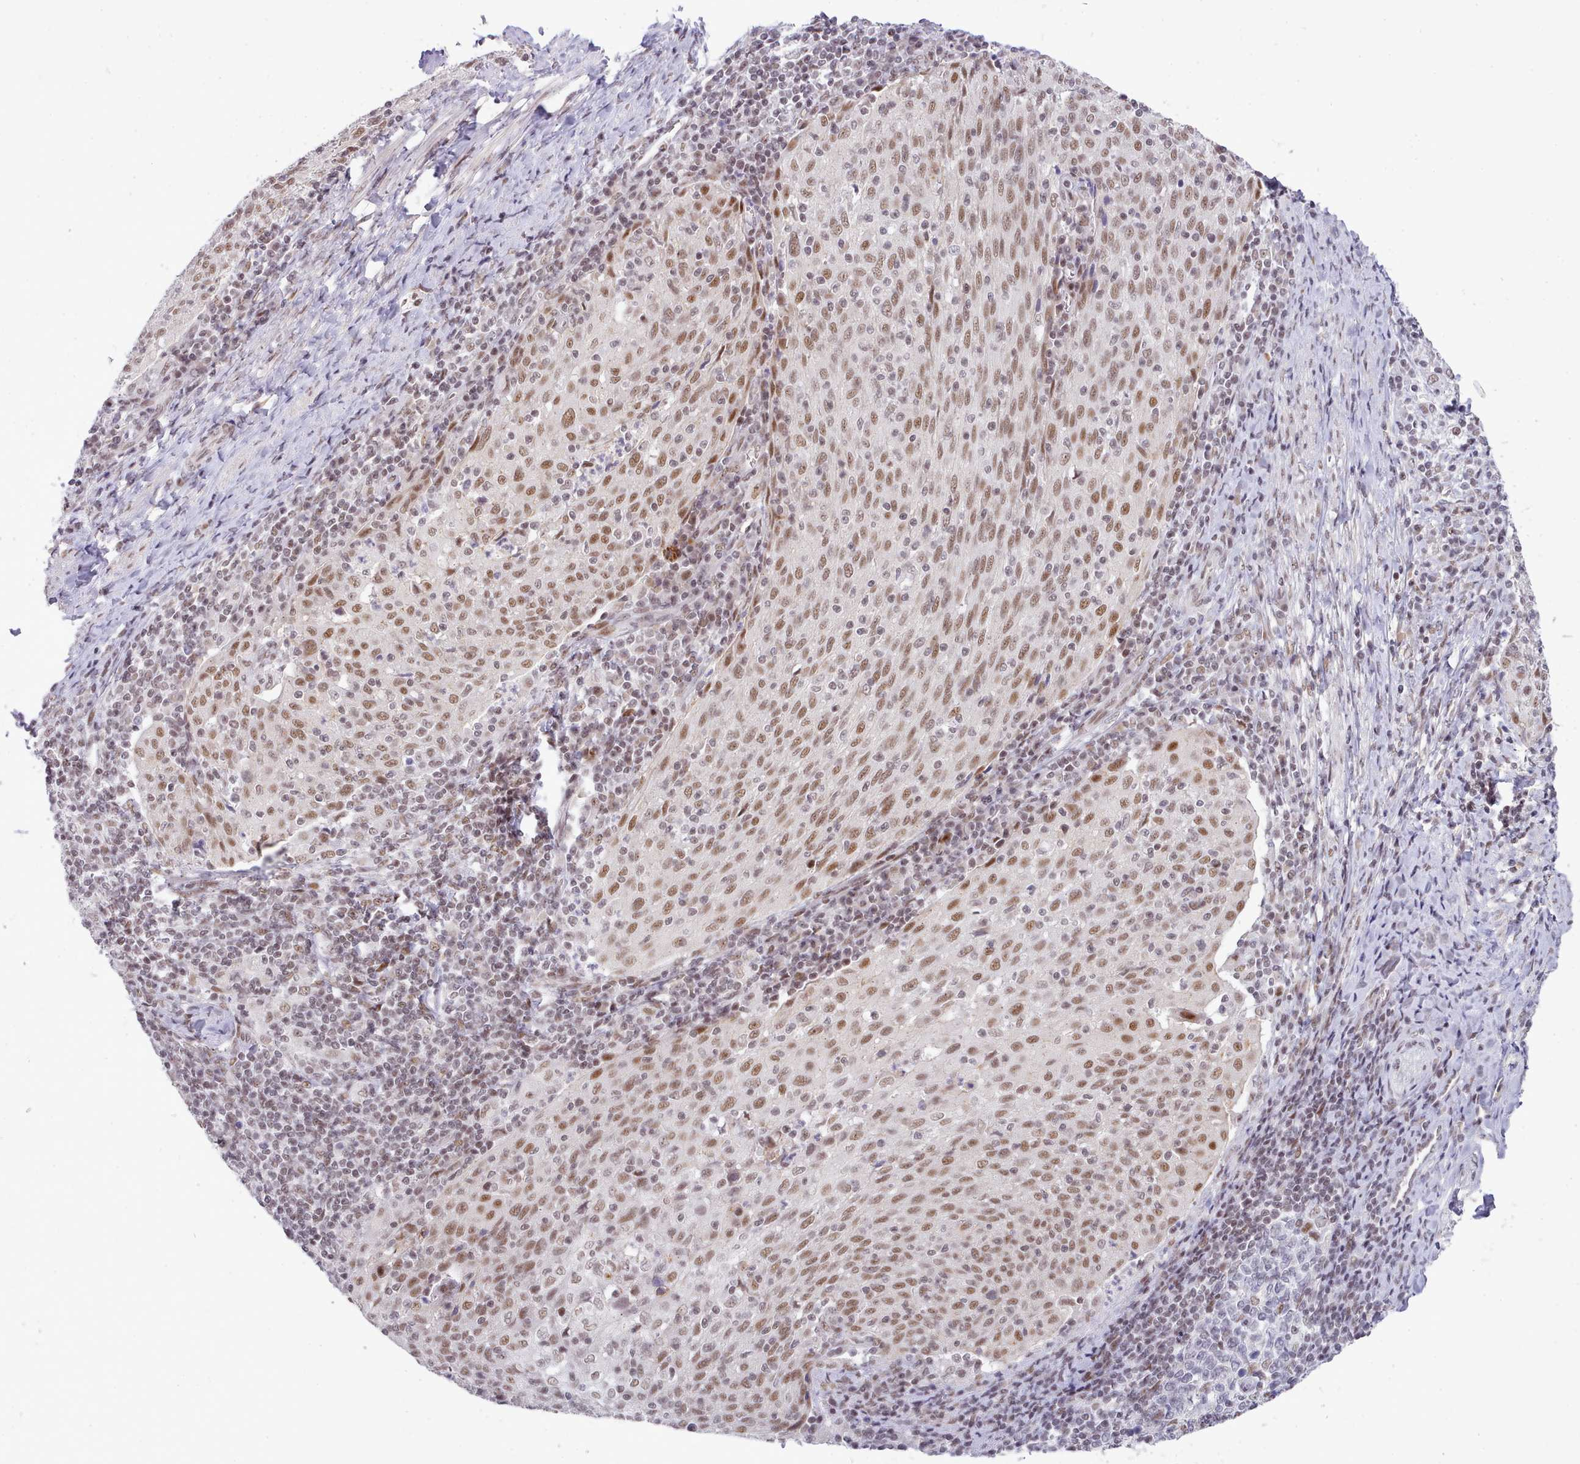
{"staining": {"intensity": "moderate", "quantity": ">75%", "location": "nuclear"}, "tissue": "cervical cancer", "cell_type": "Tumor cells", "image_type": "cancer", "snomed": [{"axis": "morphology", "description": "Squamous cell carcinoma, NOS"}, {"axis": "topography", "description": "Cervix"}], "caption": "The photomicrograph displays a brown stain indicating the presence of a protein in the nuclear of tumor cells in cervical squamous cell carcinoma.", "gene": "RFX1", "patient": {"sex": "female", "age": 52}}